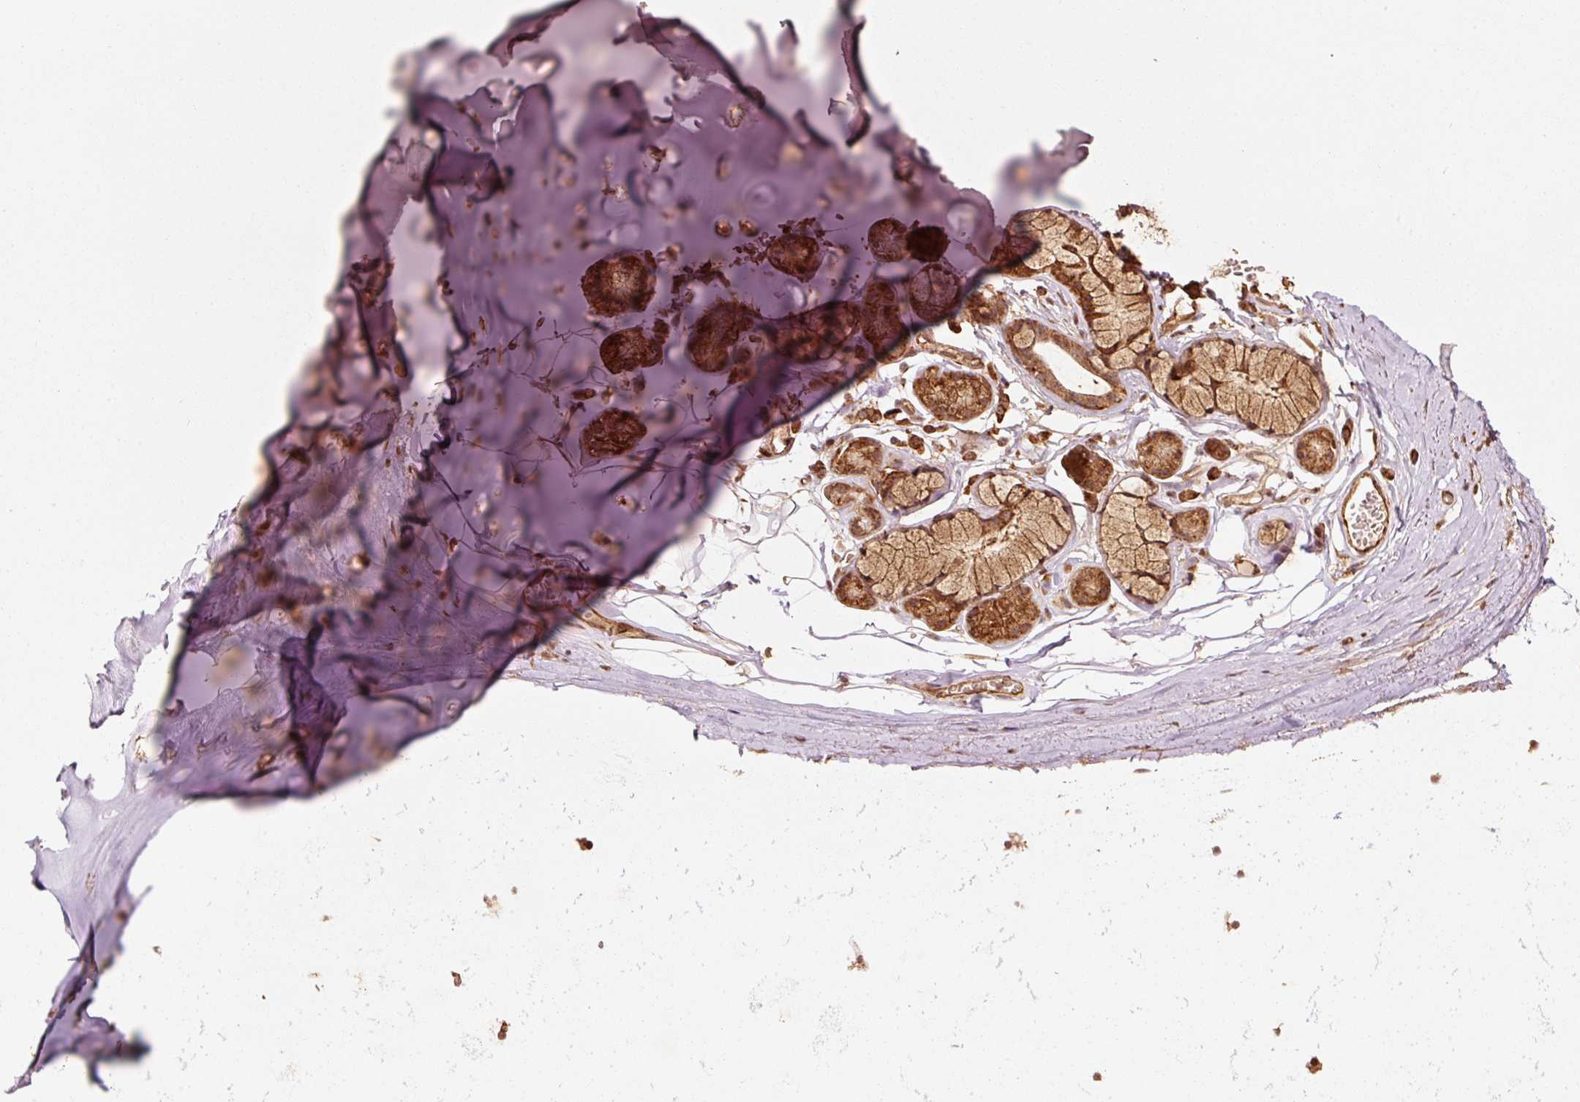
{"staining": {"intensity": "moderate", "quantity": ">75%", "location": "cytoplasmic/membranous"}, "tissue": "adipose tissue", "cell_type": "Adipocytes", "image_type": "normal", "snomed": [{"axis": "morphology", "description": "Normal tissue, NOS"}, {"axis": "topography", "description": "Cartilage tissue"}, {"axis": "topography", "description": "Bronchus"}, {"axis": "topography", "description": "Peripheral nerve tissue"}], "caption": "Adipocytes display medium levels of moderate cytoplasmic/membranous positivity in about >75% of cells in unremarkable human adipose tissue.", "gene": "MRPL16", "patient": {"sex": "female", "age": 59}}